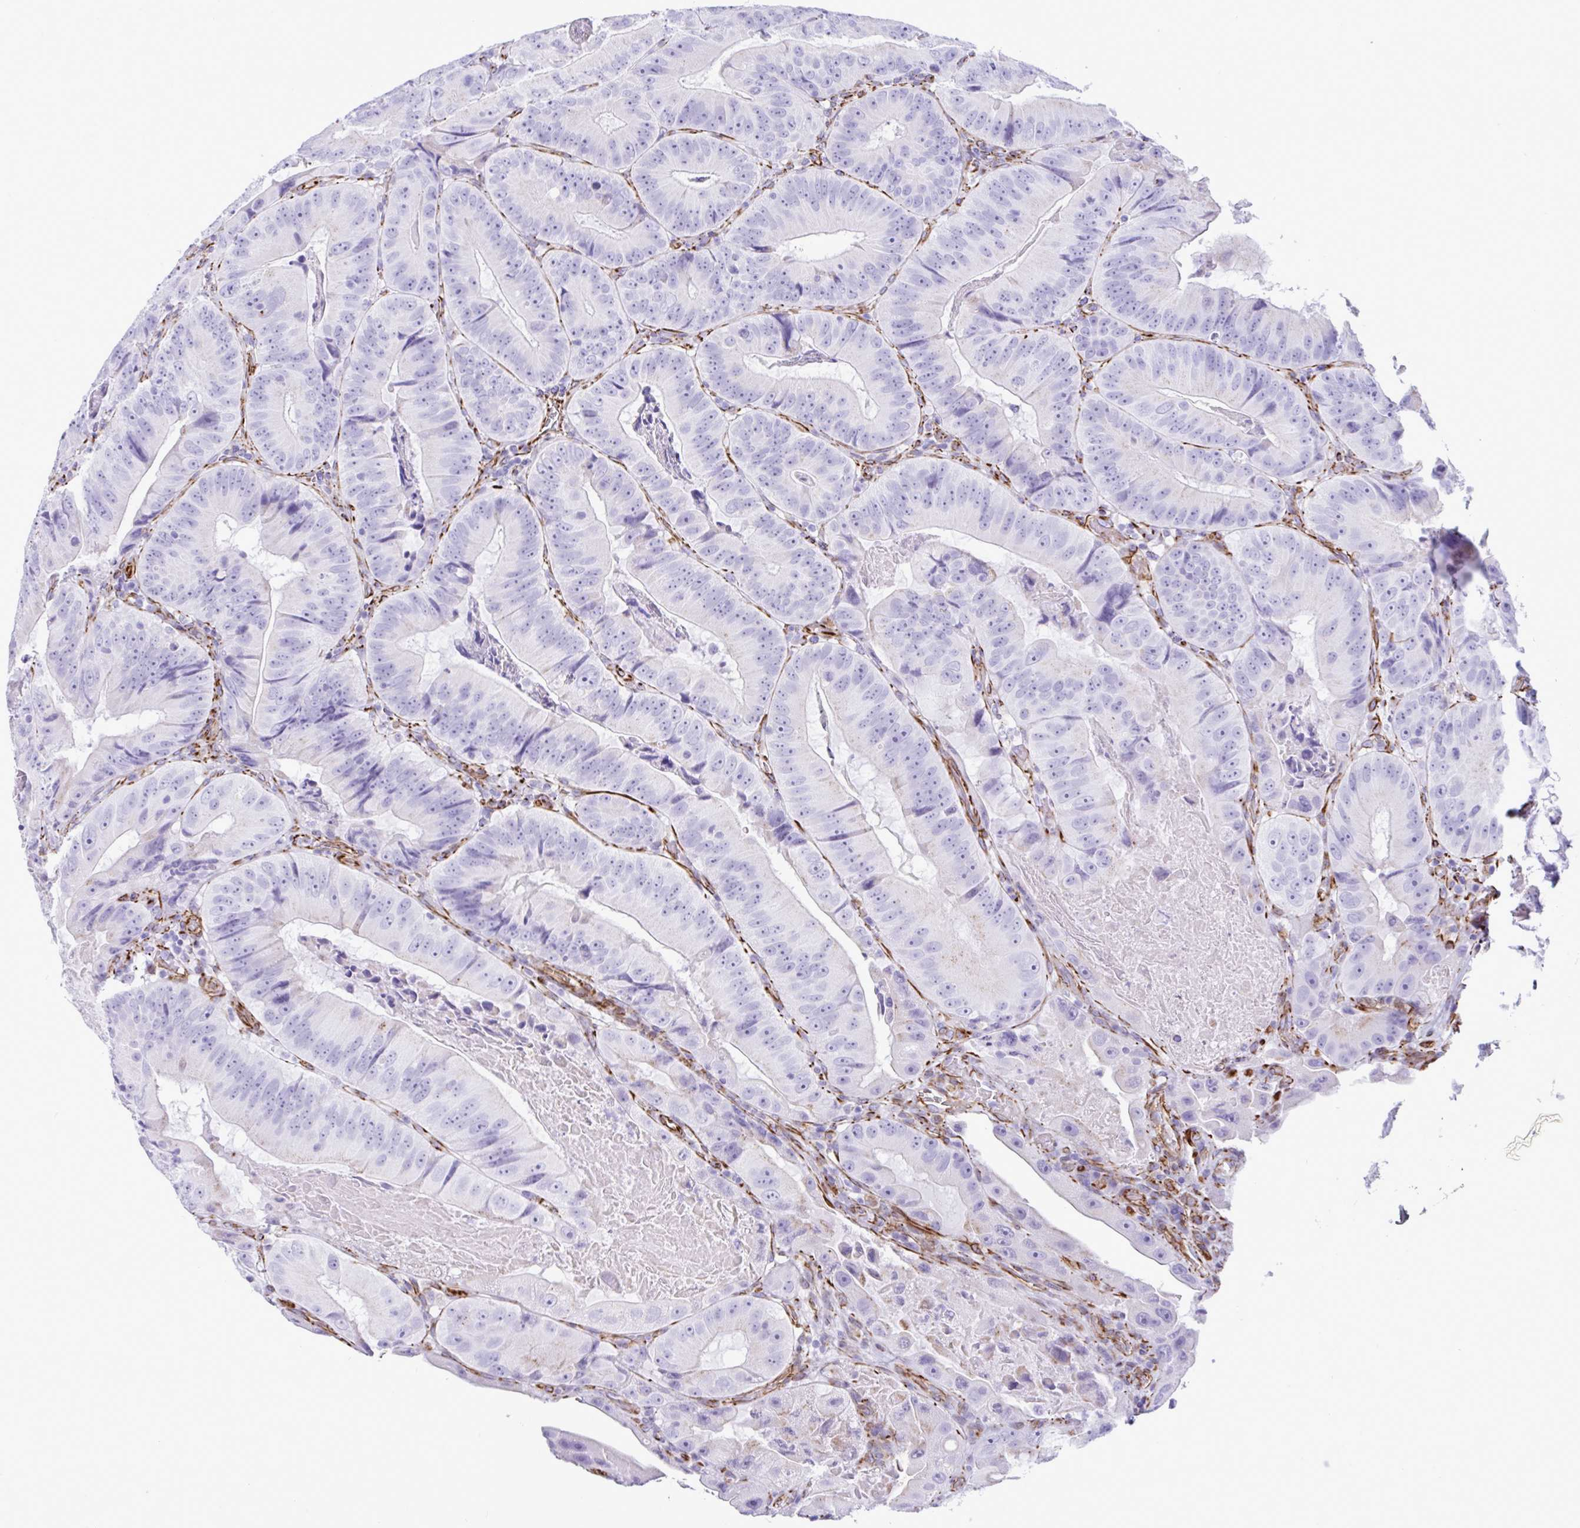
{"staining": {"intensity": "negative", "quantity": "none", "location": "none"}, "tissue": "colorectal cancer", "cell_type": "Tumor cells", "image_type": "cancer", "snomed": [{"axis": "morphology", "description": "Adenocarcinoma, NOS"}, {"axis": "topography", "description": "Colon"}], "caption": "The image demonstrates no significant expression in tumor cells of colorectal cancer.", "gene": "SMAD5", "patient": {"sex": "female", "age": 86}}